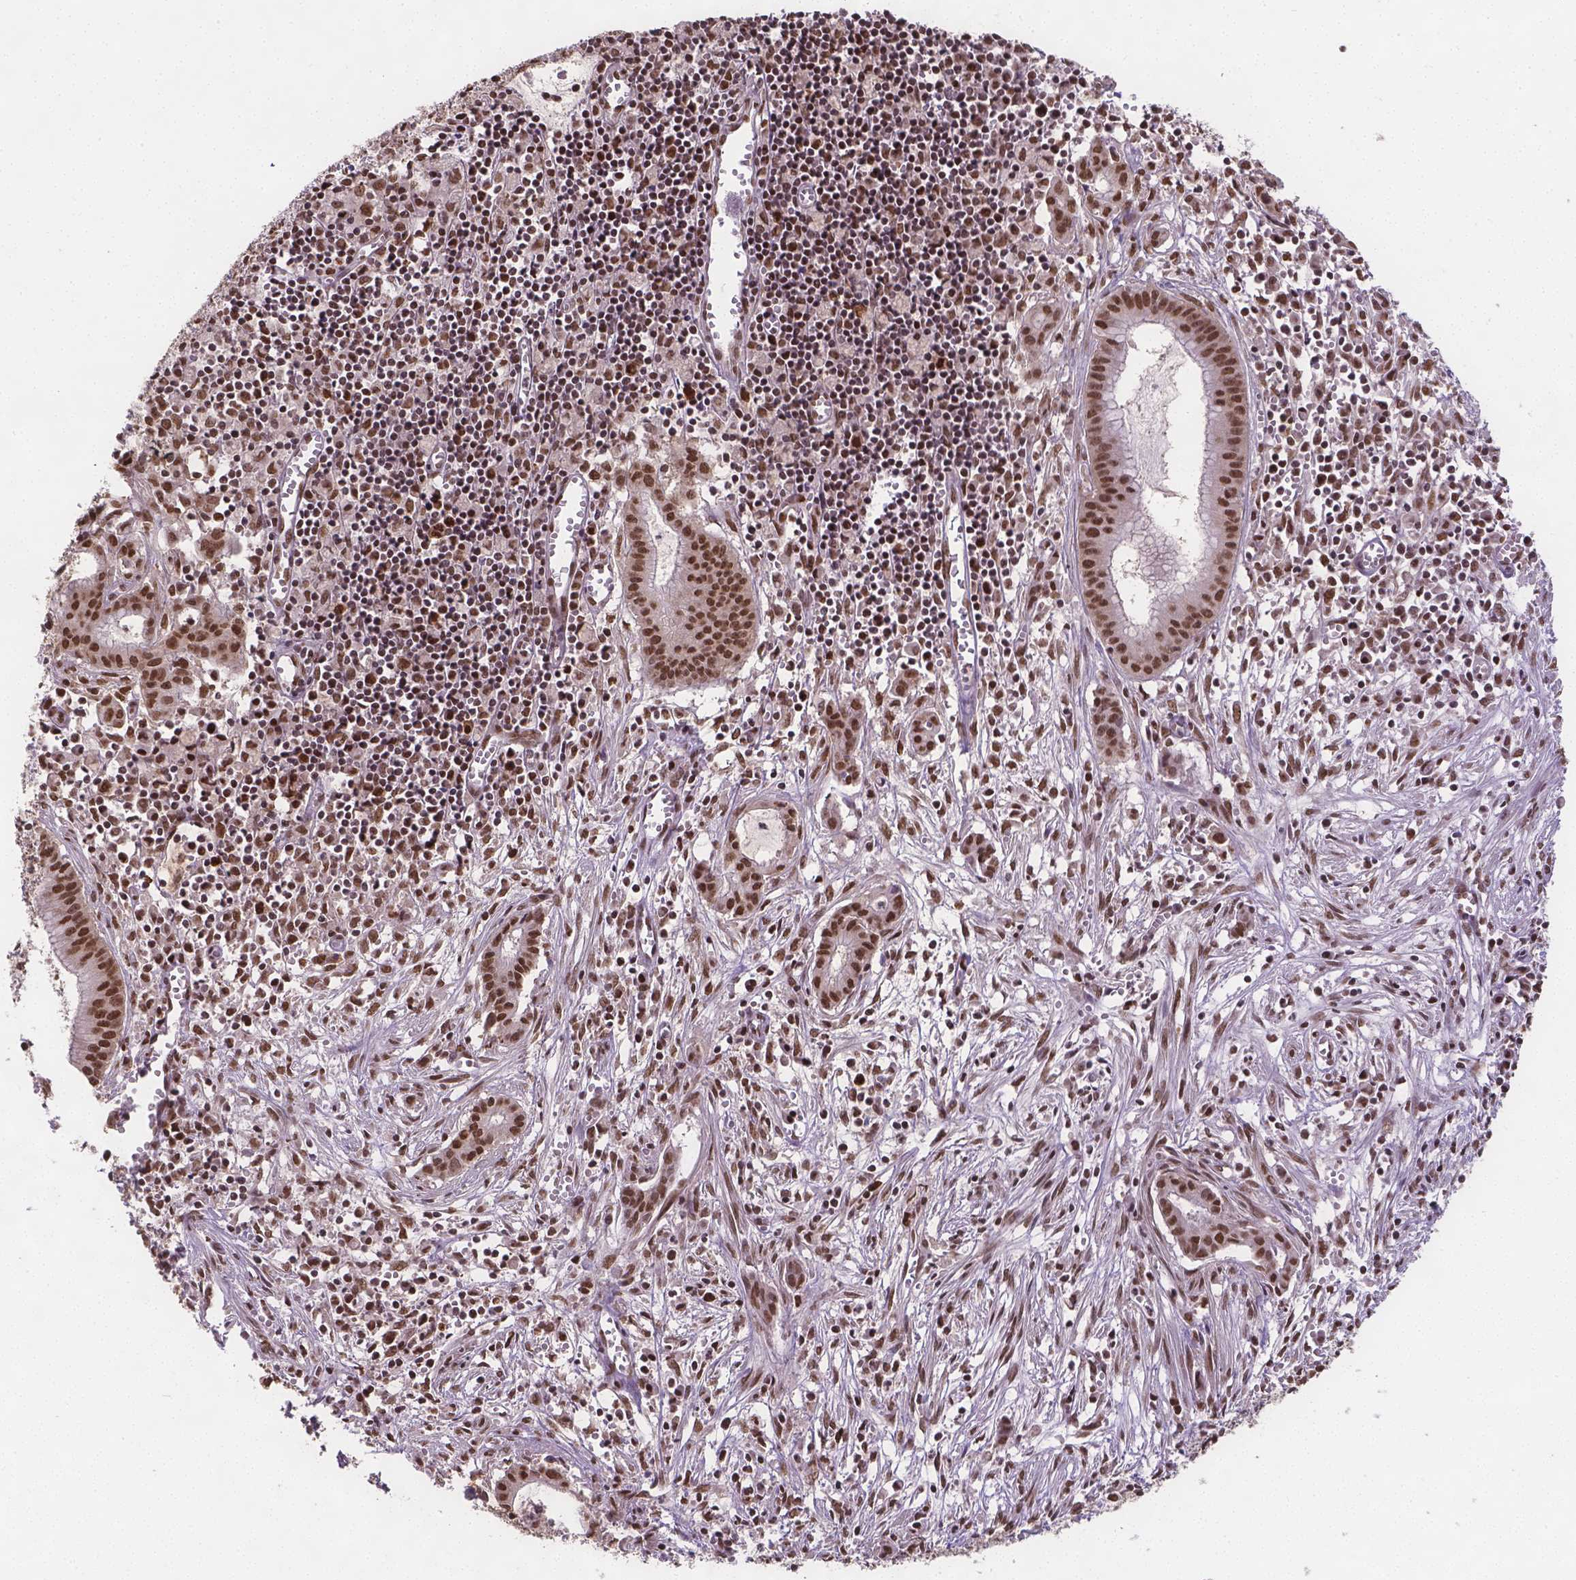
{"staining": {"intensity": "strong", "quantity": ">75%", "location": "nuclear"}, "tissue": "pancreatic cancer", "cell_type": "Tumor cells", "image_type": "cancer", "snomed": [{"axis": "morphology", "description": "Adenocarcinoma, NOS"}, {"axis": "topography", "description": "Pancreas"}], "caption": "Brown immunohistochemical staining in human adenocarcinoma (pancreatic) exhibits strong nuclear positivity in approximately >75% of tumor cells.", "gene": "FANCE", "patient": {"sex": "male", "age": 48}}